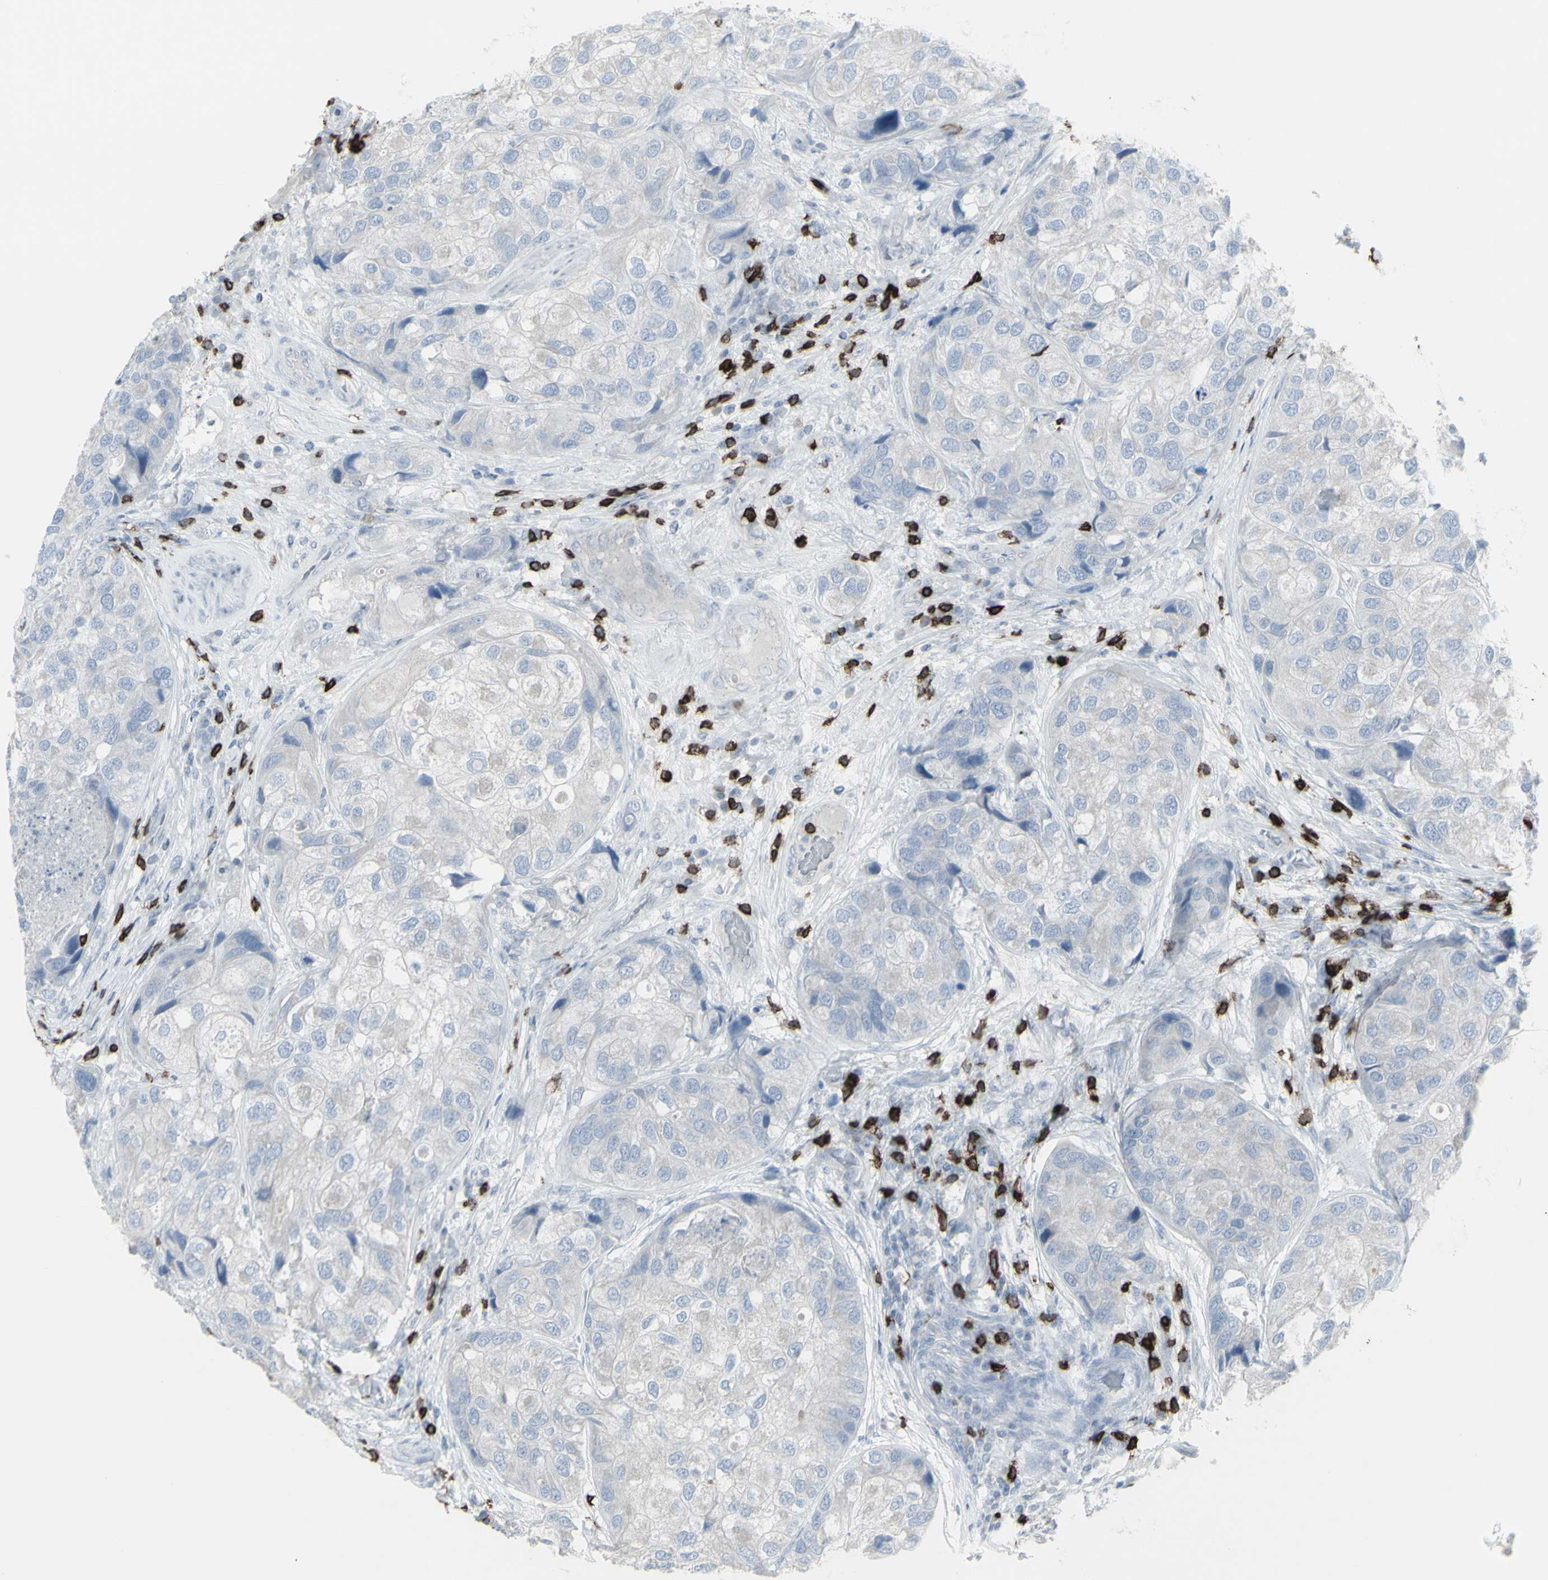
{"staining": {"intensity": "negative", "quantity": "none", "location": "none"}, "tissue": "urothelial cancer", "cell_type": "Tumor cells", "image_type": "cancer", "snomed": [{"axis": "morphology", "description": "Urothelial carcinoma, High grade"}, {"axis": "topography", "description": "Urinary bladder"}], "caption": "High power microscopy image of an immunohistochemistry photomicrograph of urothelial carcinoma (high-grade), revealing no significant staining in tumor cells. (DAB (3,3'-diaminobenzidine) immunohistochemistry with hematoxylin counter stain).", "gene": "CD247", "patient": {"sex": "female", "age": 64}}